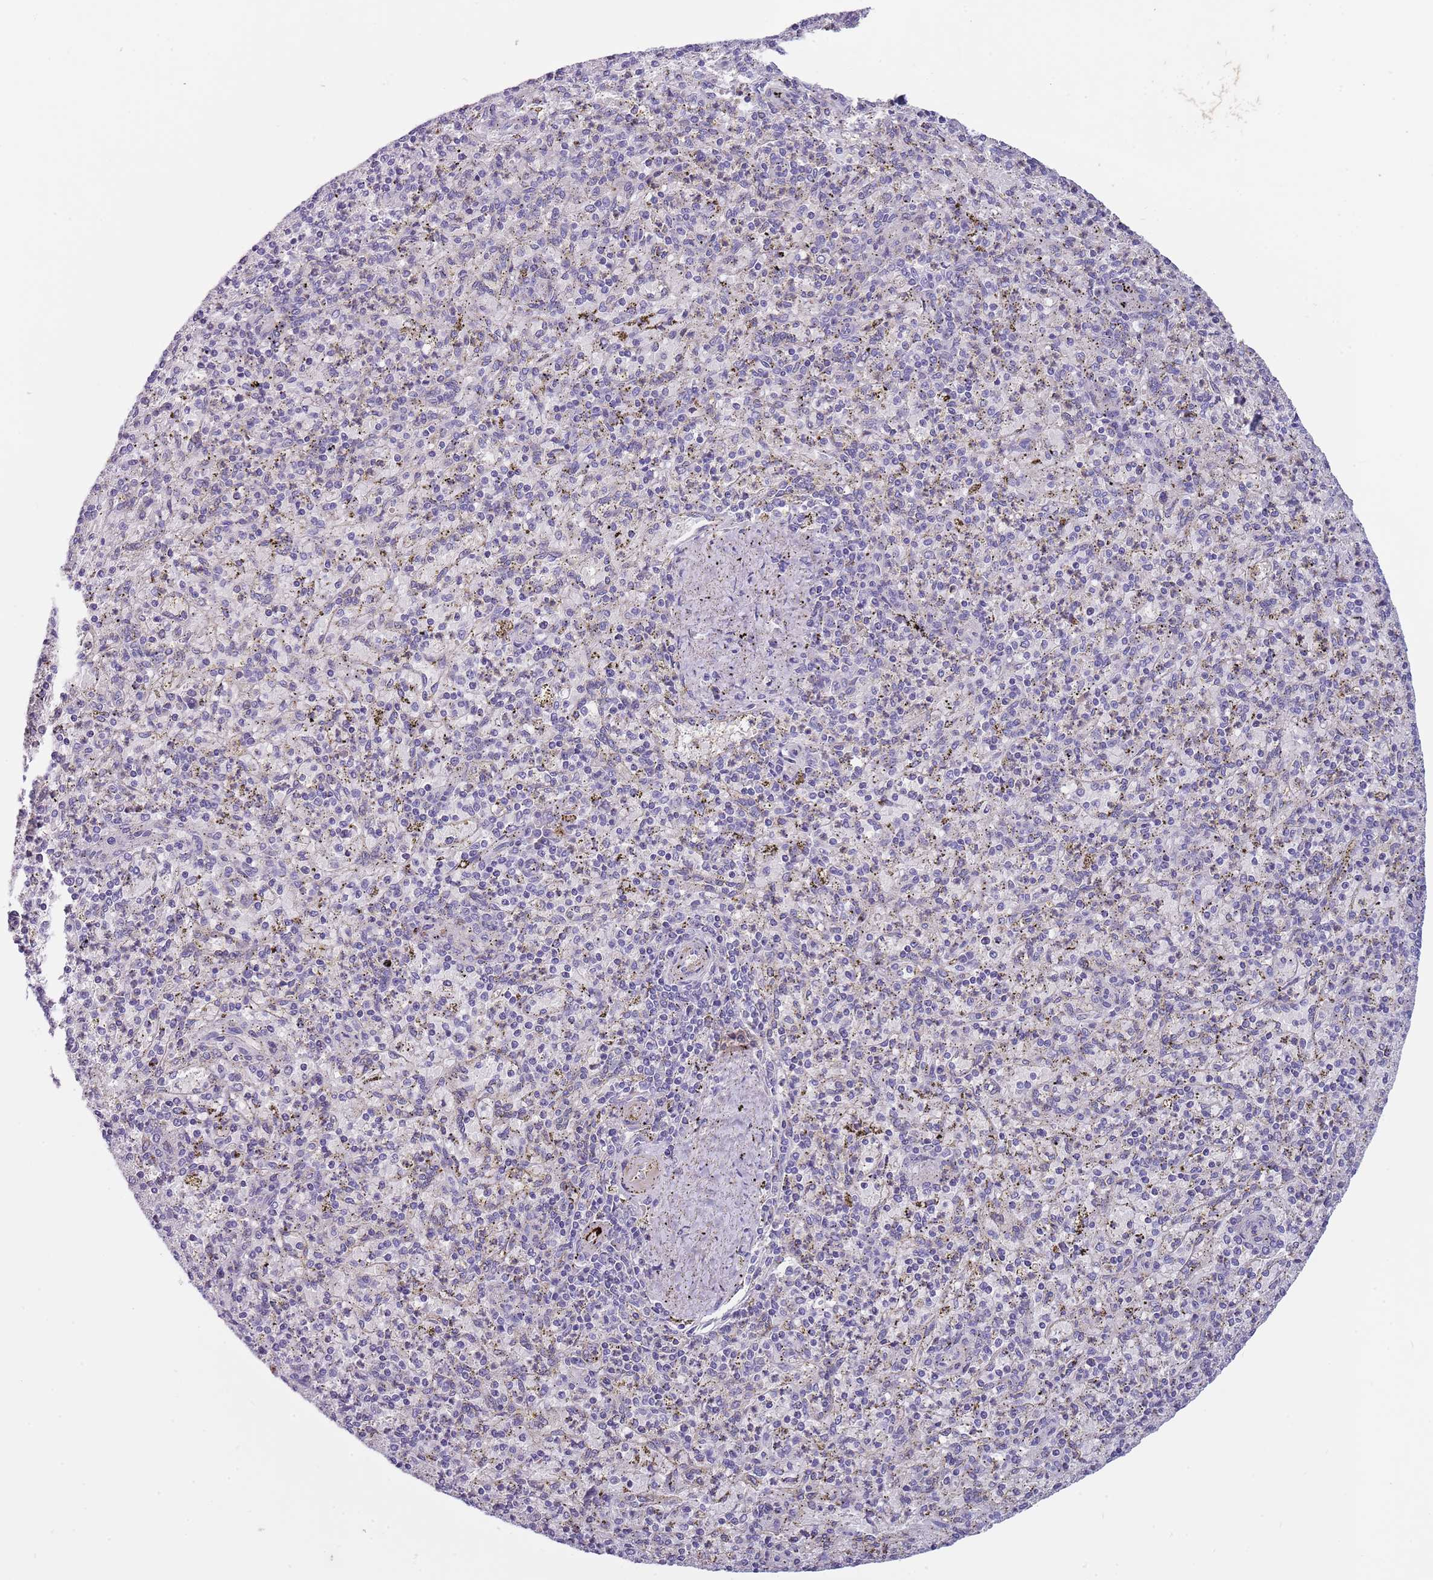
{"staining": {"intensity": "negative", "quantity": "none", "location": "none"}, "tissue": "spleen", "cell_type": "Cells in red pulp", "image_type": "normal", "snomed": [{"axis": "morphology", "description": "Normal tissue, NOS"}, {"axis": "topography", "description": "Spleen"}], "caption": "An IHC photomicrograph of normal spleen is shown. There is no staining in cells in red pulp of spleen.", "gene": "MAN1C1", "patient": {"sex": "male", "age": 72}}